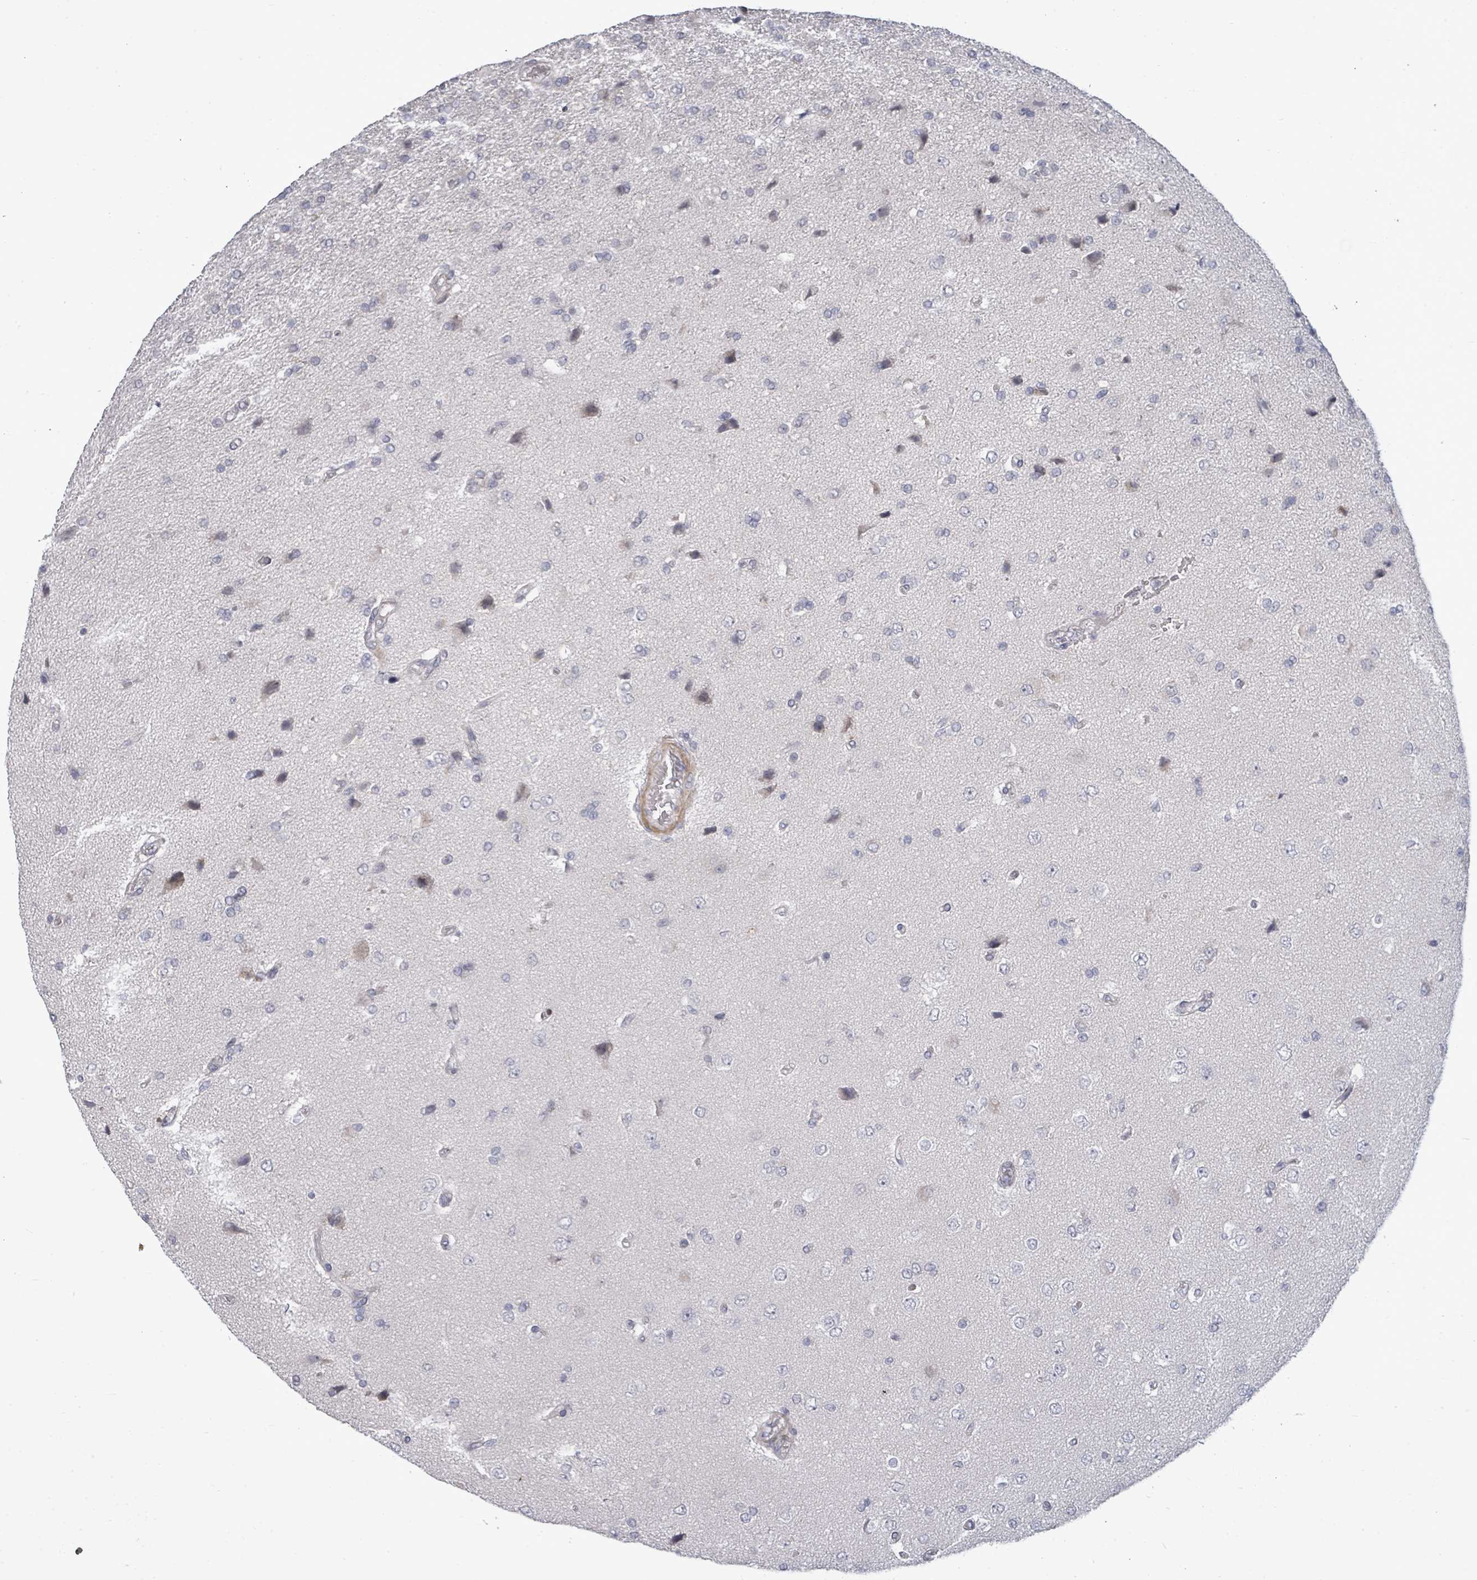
{"staining": {"intensity": "negative", "quantity": "none", "location": "none"}, "tissue": "glioma", "cell_type": "Tumor cells", "image_type": "cancer", "snomed": [{"axis": "morphology", "description": "Glioma, malignant, High grade"}, {"axis": "topography", "description": "Brain"}], "caption": "The histopathology image shows no staining of tumor cells in malignant high-grade glioma.", "gene": "PTPN20", "patient": {"sex": "male", "age": 56}}